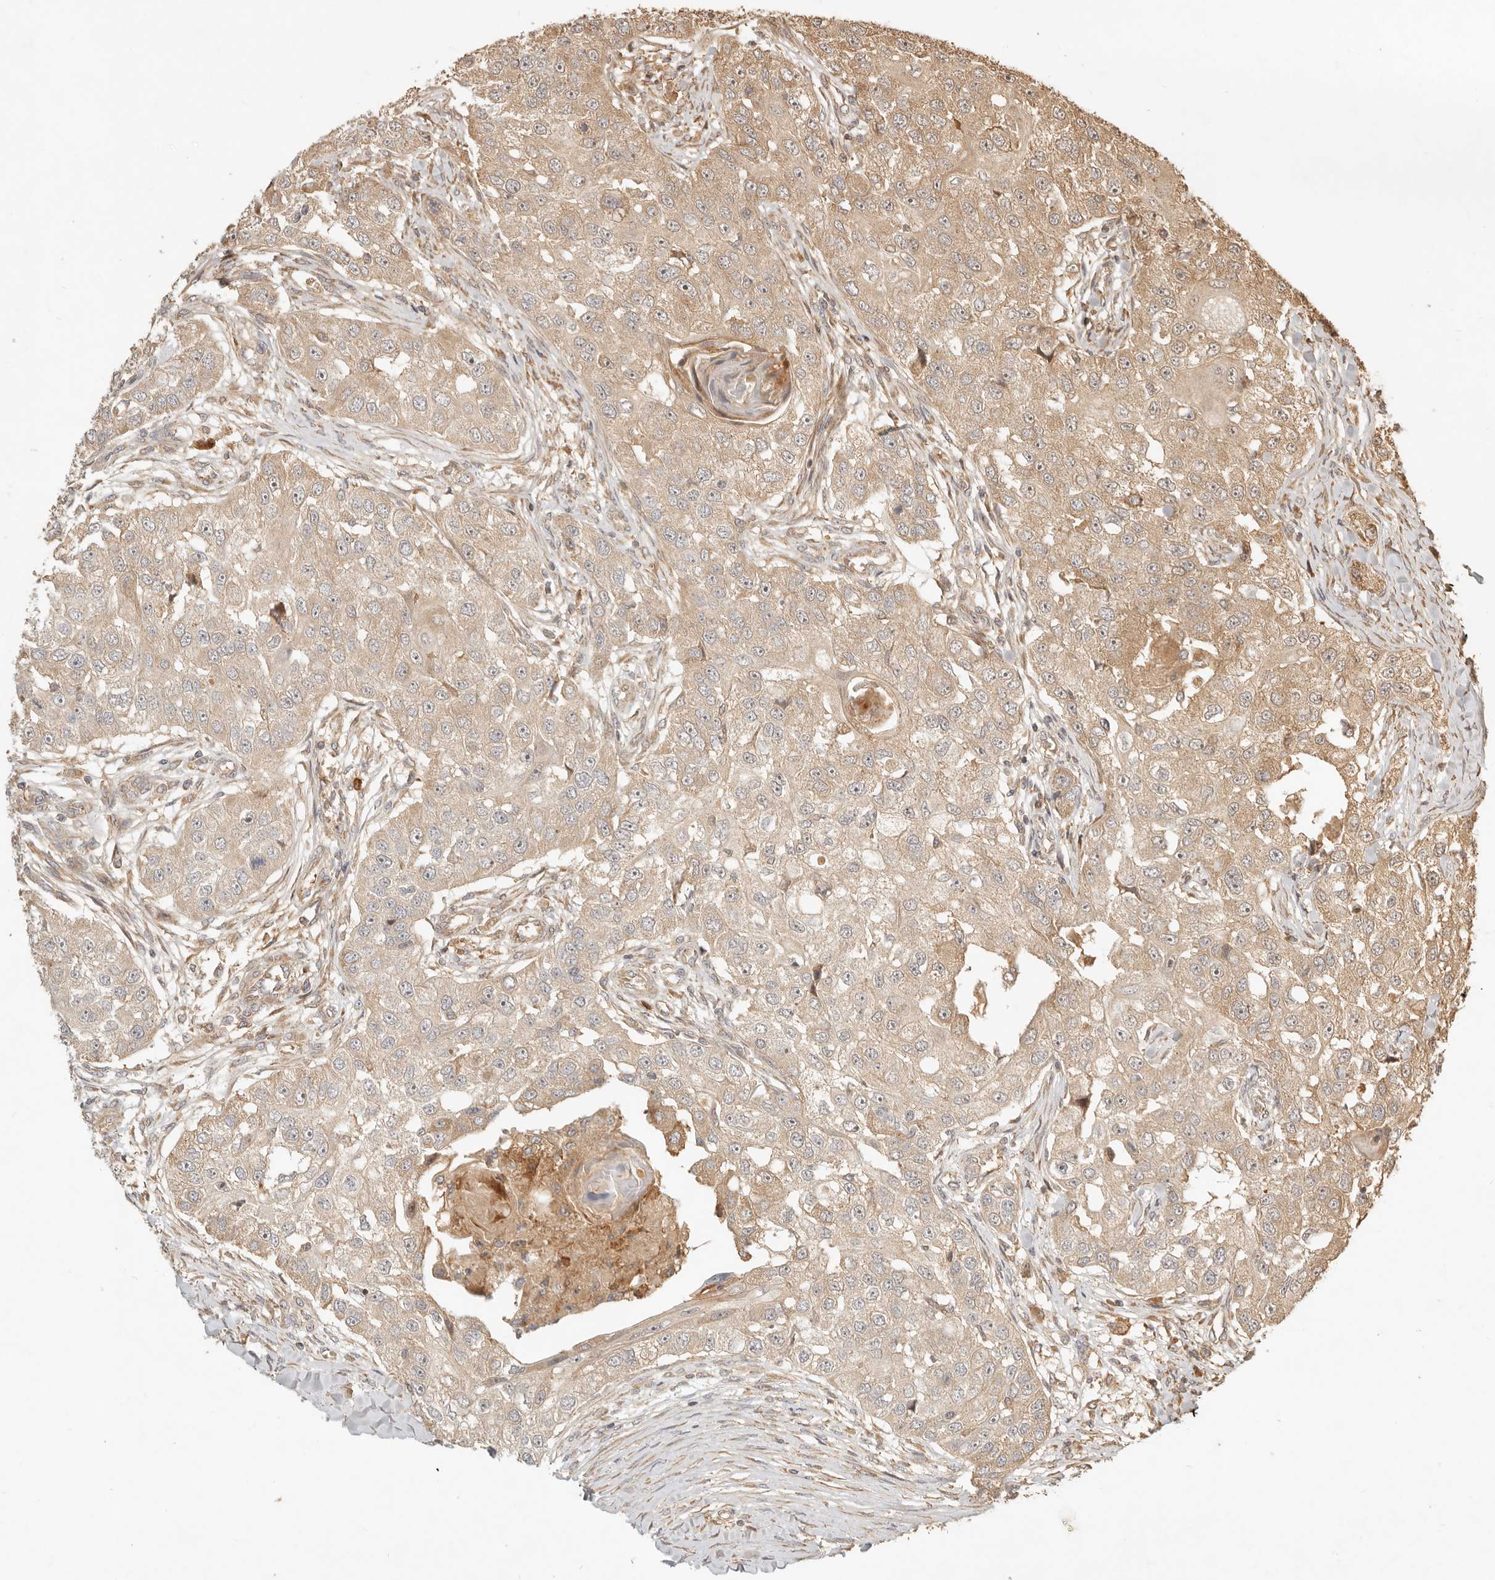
{"staining": {"intensity": "weak", "quantity": ">75%", "location": "cytoplasmic/membranous"}, "tissue": "head and neck cancer", "cell_type": "Tumor cells", "image_type": "cancer", "snomed": [{"axis": "morphology", "description": "Normal tissue, NOS"}, {"axis": "morphology", "description": "Squamous cell carcinoma, NOS"}, {"axis": "topography", "description": "Skeletal muscle"}, {"axis": "topography", "description": "Head-Neck"}], "caption": "High-power microscopy captured an IHC histopathology image of squamous cell carcinoma (head and neck), revealing weak cytoplasmic/membranous expression in about >75% of tumor cells.", "gene": "CLEC4C", "patient": {"sex": "male", "age": 51}}